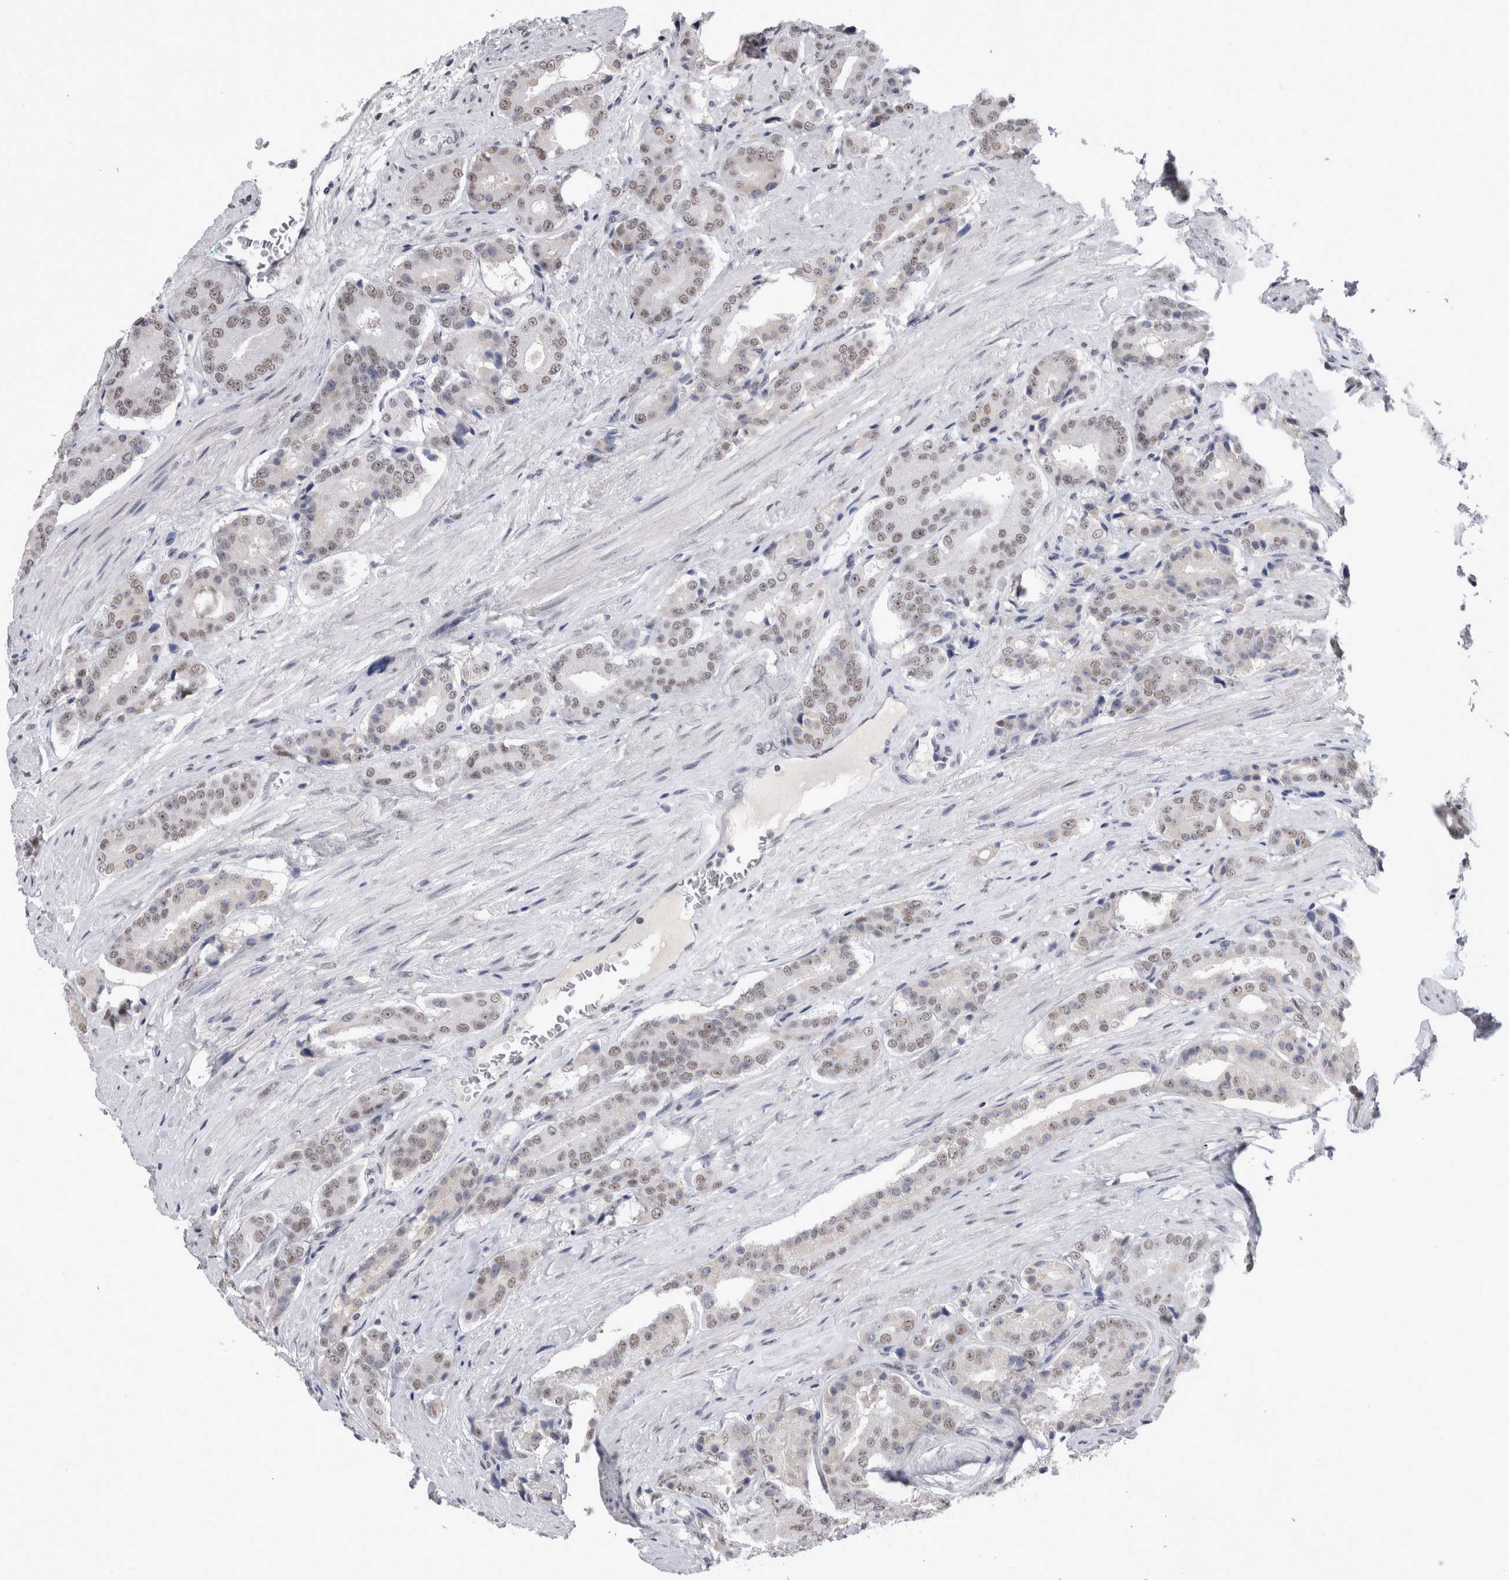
{"staining": {"intensity": "weak", "quantity": ">75%", "location": "nuclear"}, "tissue": "prostate cancer", "cell_type": "Tumor cells", "image_type": "cancer", "snomed": [{"axis": "morphology", "description": "Adenocarcinoma, High grade"}, {"axis": "topography", "description": "Prostate"}], "caption": "Human prostate cancer (high-grade adenocarcinoma) stained with a brown dye shows weak nuclear positive positivity in about >75% of tumor cells.", "gene": "API5", "patient": {"sex": "male", "age": 71}}